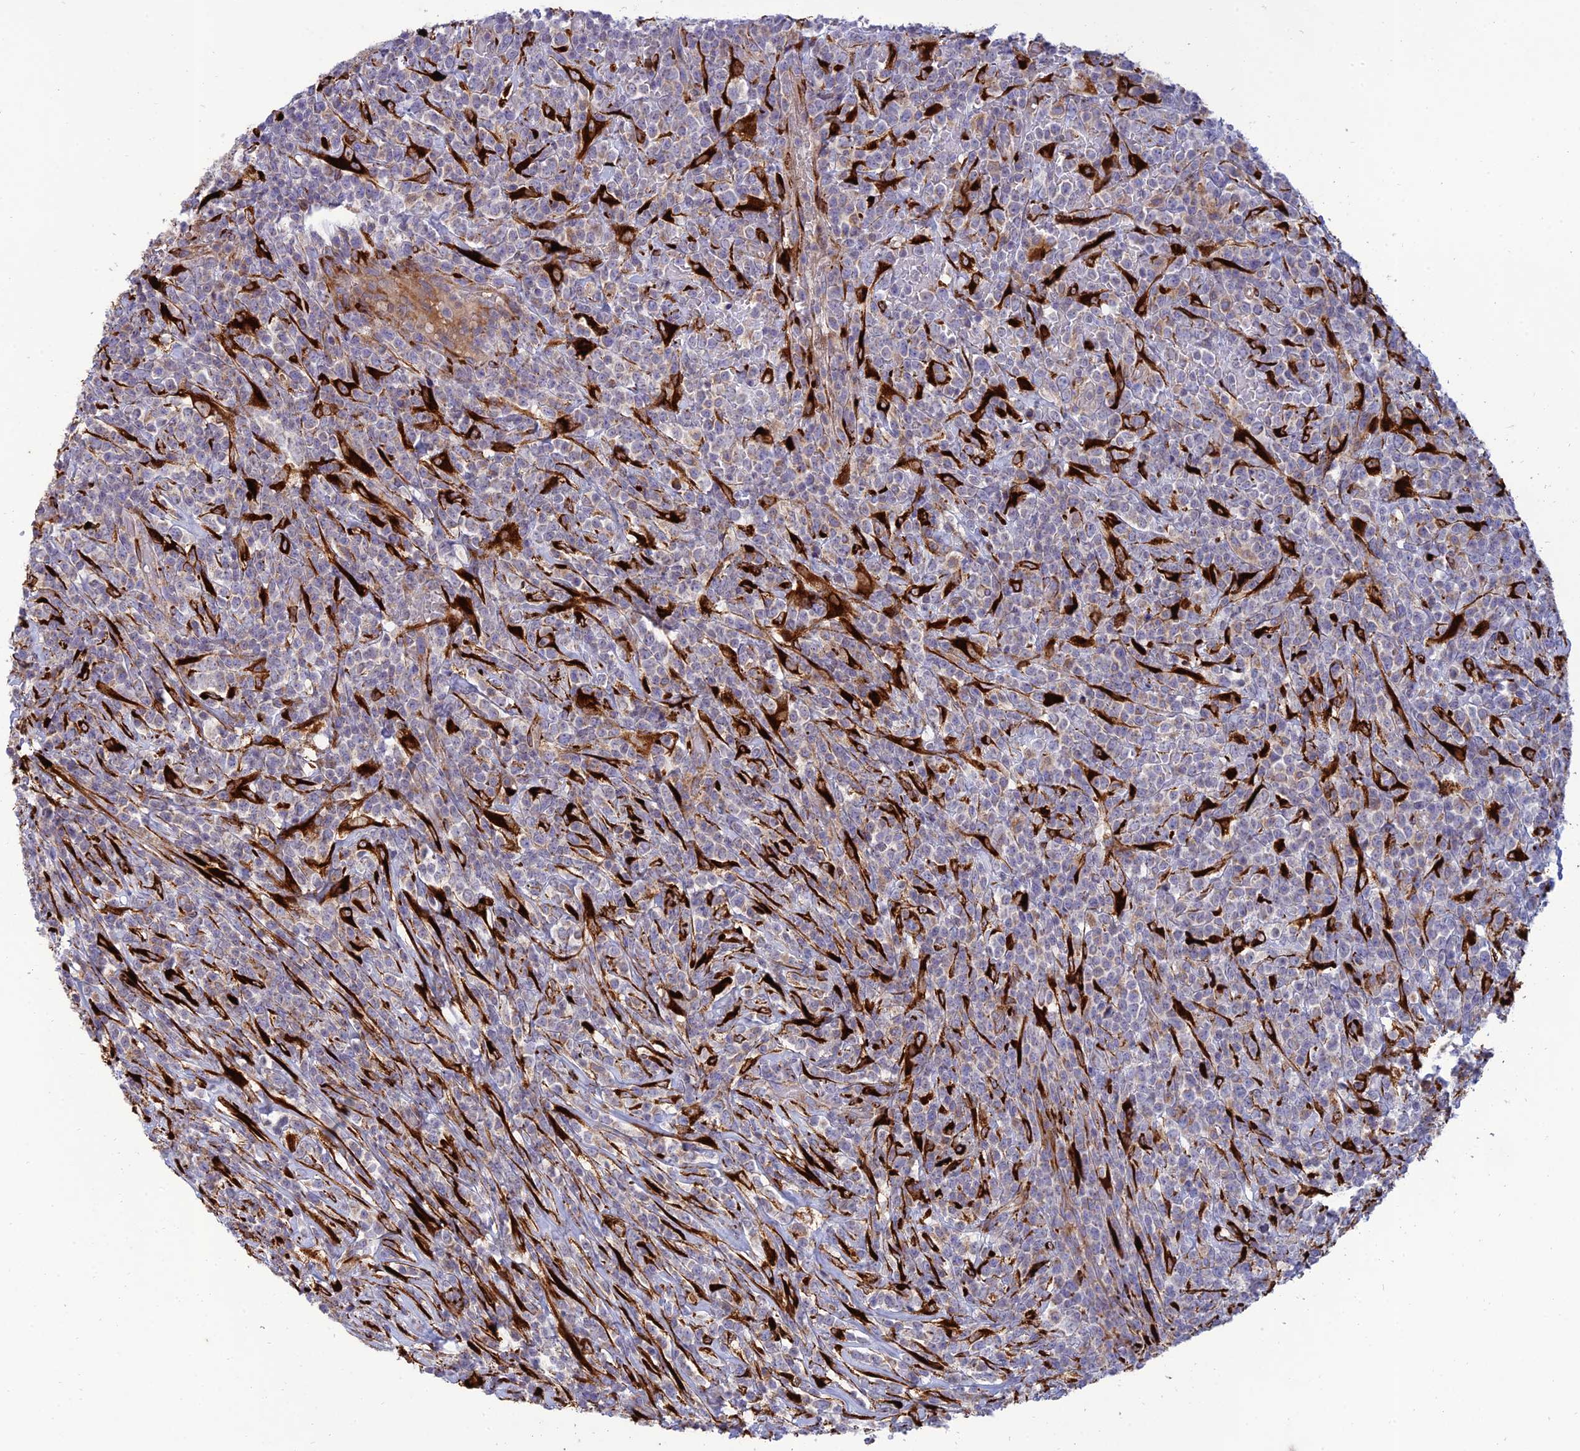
{"staining": {"intensity": "weak", "quantity": "<25%", "location": "cytoplasmic/membranous"}, "tissue": "lymphoma", "cell_type": "Tumor cells", "image_type": "cancer", "snomed": [{"axis": "morphology", "description": "Malignant lymphoma, non-Hodgkin's type, High grade"}, {"axis": "topography", "description": "Colon"}], "caption": "The histopathology image shows no significant expression in tumor cells of lymphoma.", "gene": "RCN3", "patient": {"sex": "female", "age": 53}}